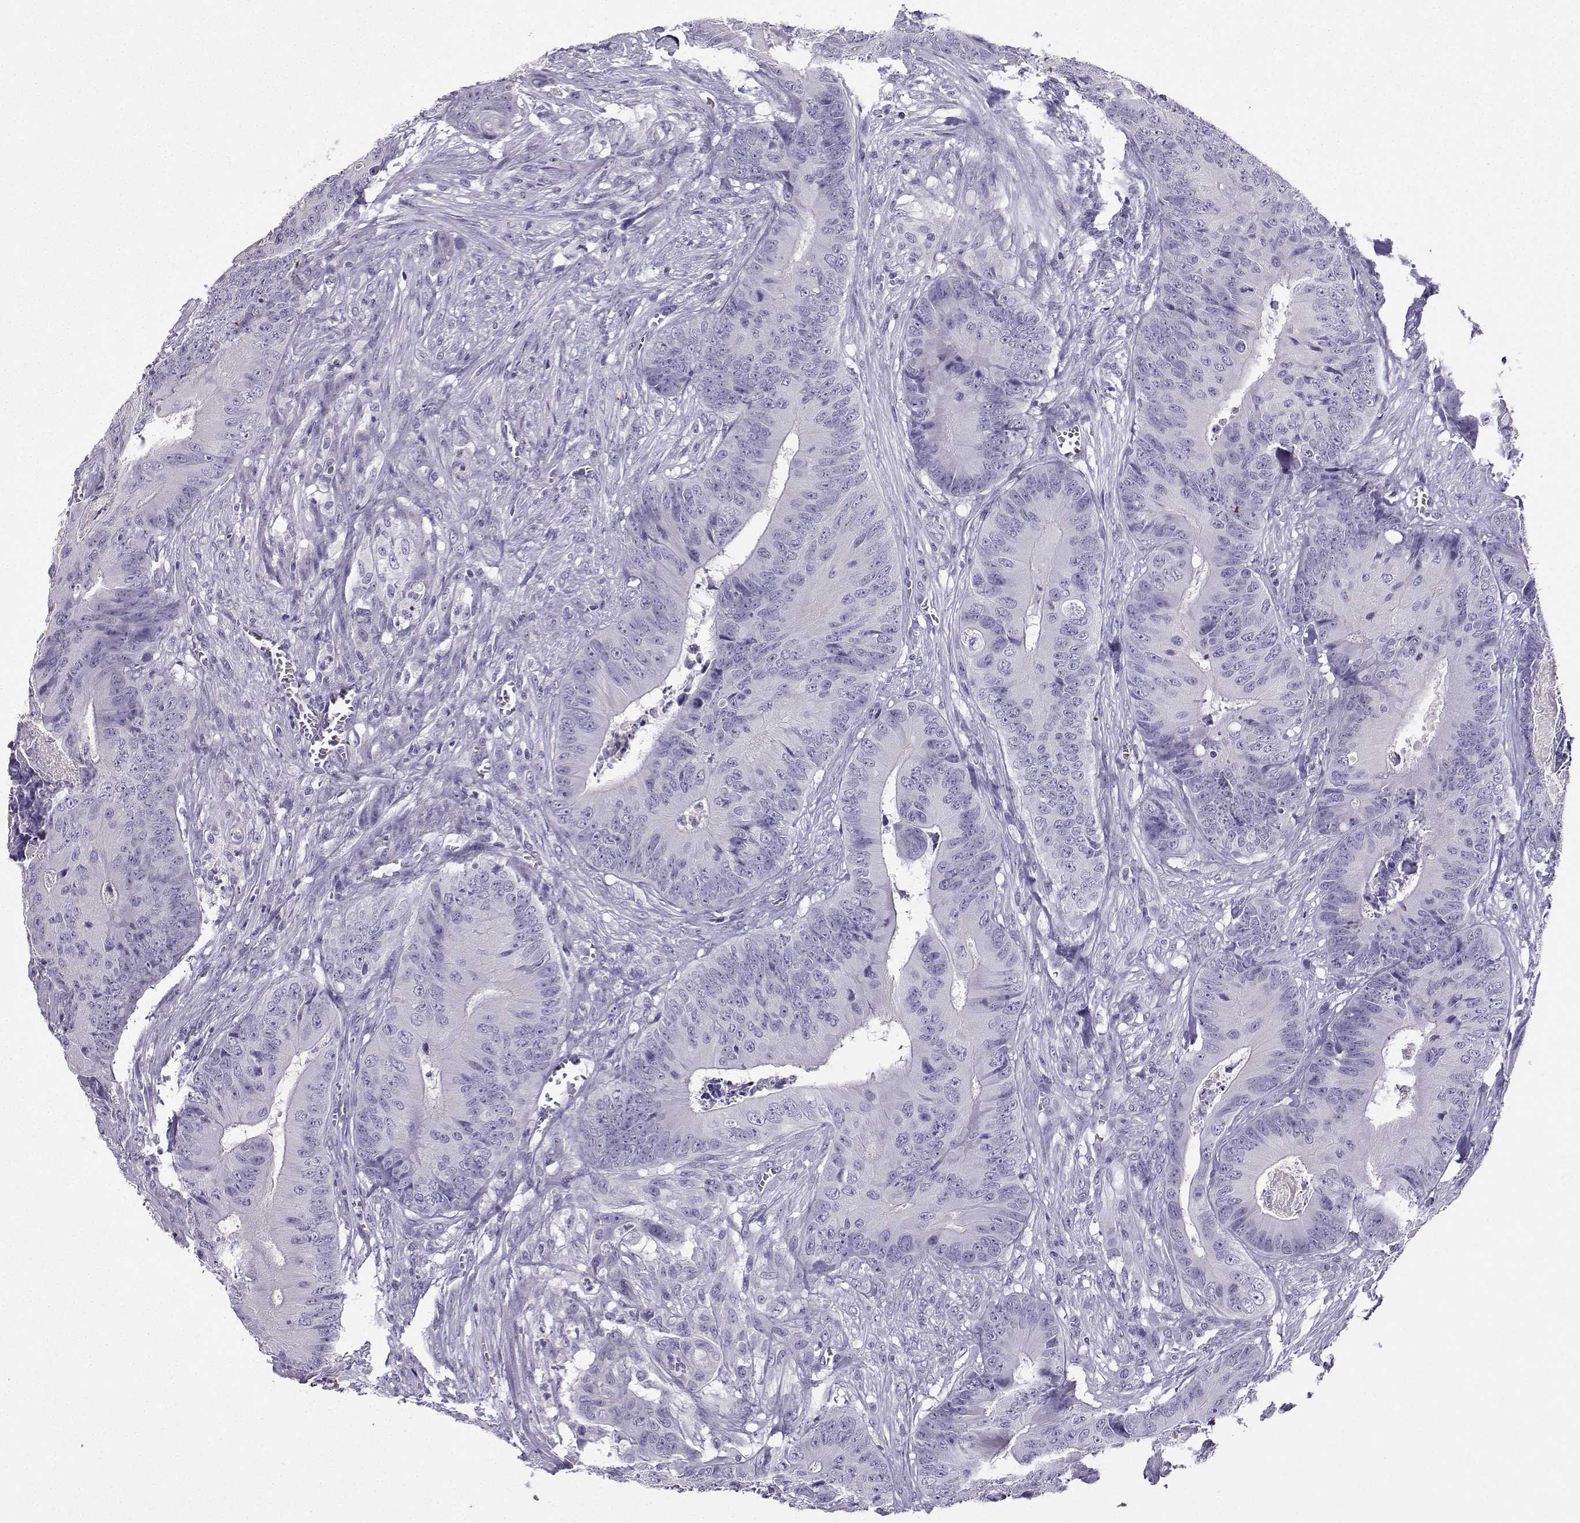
{"staining": {"intensity": "negative", "quantity": "none", "location": "none"}, "tissue": "colorectal cancer", "cell_type": "Tumor cells", "image_type": "cancer", "snomed": [{"axis": "morphology", "description": "Adenocarcinoma, NOS"}, {"axis": "topography", "description": "Colon"}], "caption": "Immunohistochemistry (IHC) histopathology image of neoplastic tissue: human colorectal adenocarcinoma stained with DAB (3,3'-diaminobenzidine) displays no significant protein expression in tumor cells. (DAB immunohistochemistry, high magnification).", "gene": "GRIK4", "patient": {"sex": "male", "age": 84}}